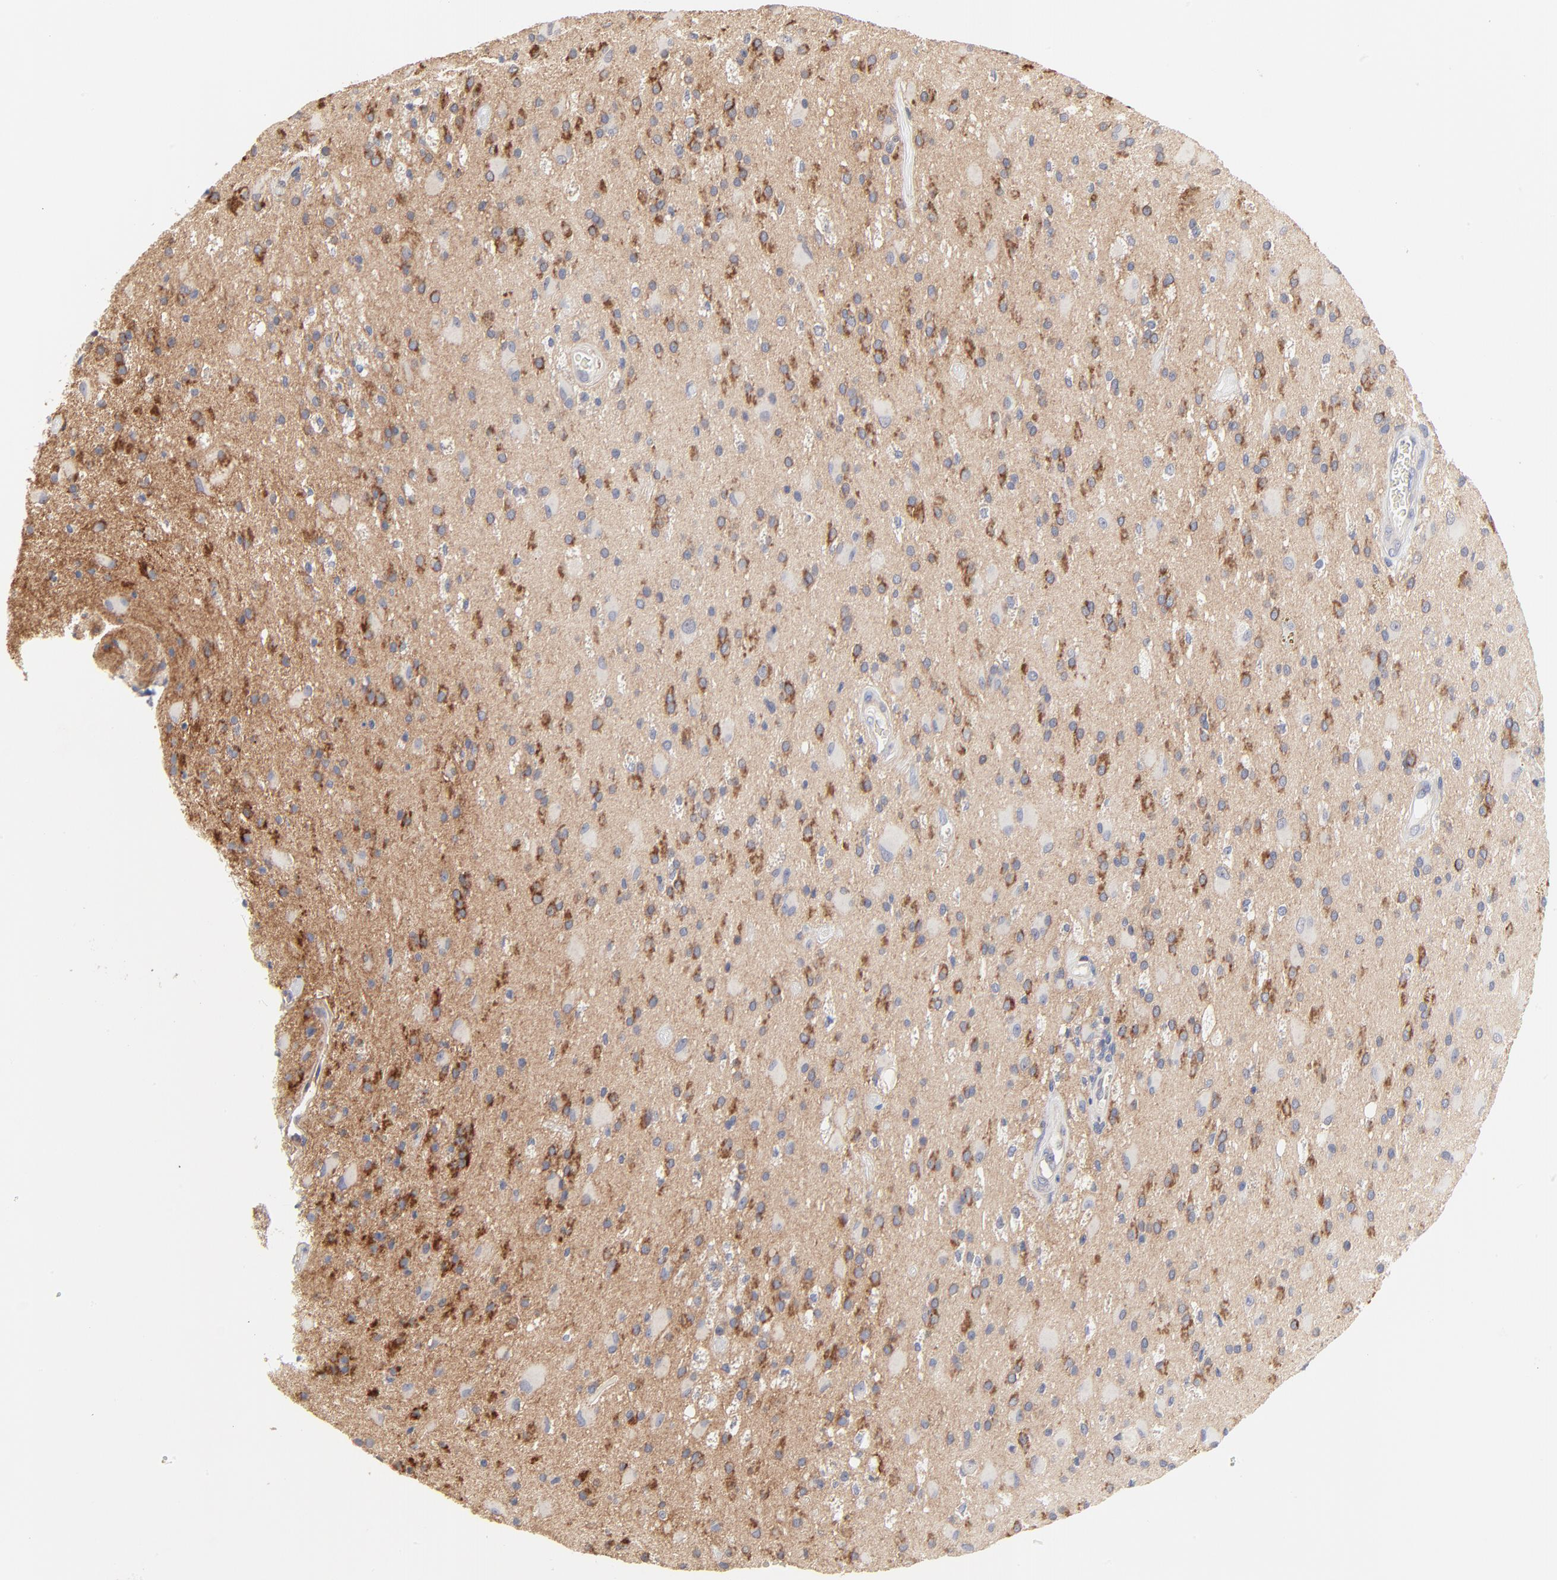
{"staining": {"intensity": "strong", "quantity": "25%-75%", "location": "cytoplasmic/membranous"}, "tissue": "glioma", "cell_type": "Tumor cells", "image_type": "cancer", "snomed": [{"axis": "morphology", "description": "Glioma, malignant, Low grade"}, {"axis": "topography", "description": "Brain"}], "caption": "This photomicrograph exhibits malignant glioma (low-grade) stained with immunohistochemistry (IHC) to label a protein in brown. The cytoplasmic/membranous of tumor cells show strong positivity for the protein. Nuclei are counter-stained blue.", "gene": "SLC16A1", "patient": {"sex": "male", "age": 58}}